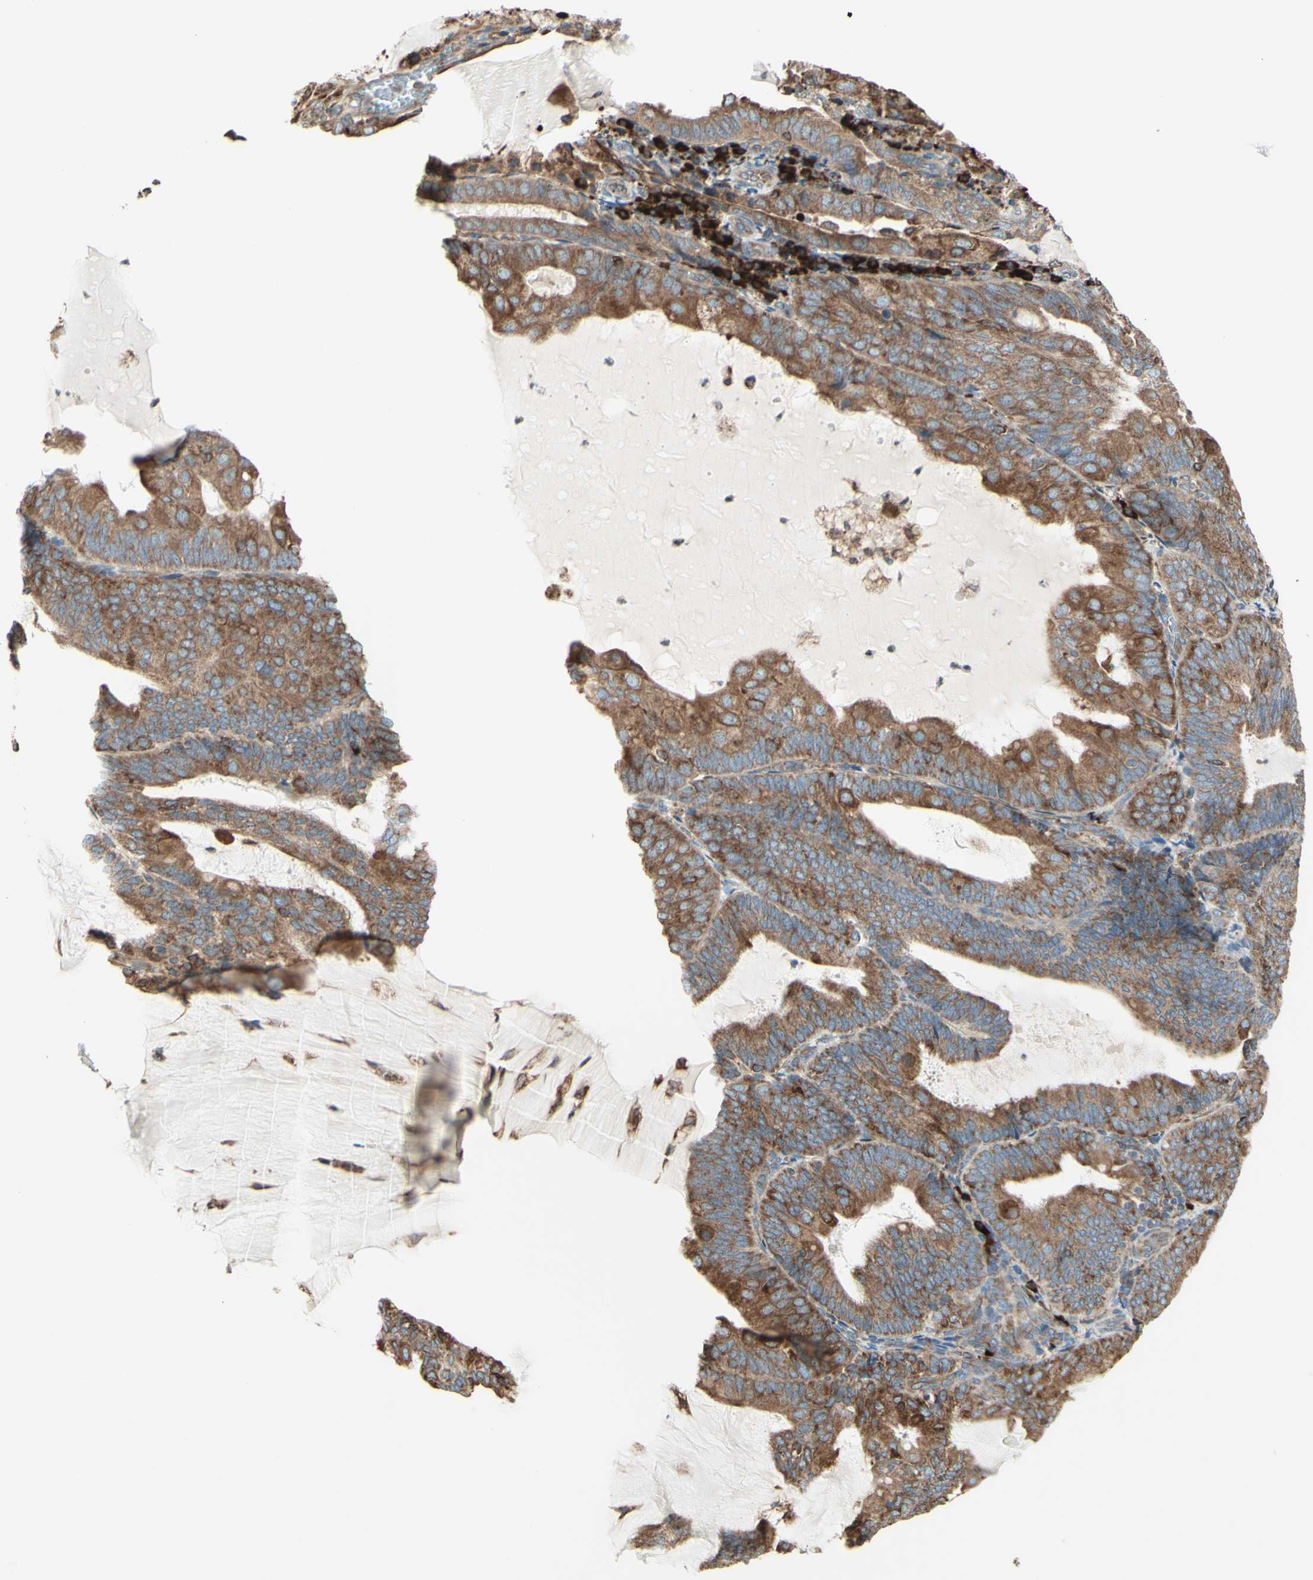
{"staining": {"intensity": "moderate", "quantity": ">75%", "location": "cytoplasmic/membranous"}, "tissue": "endometrial cancer", "cell_type": "Tumor cells", "image_type": "cancer", "snomed": [{"axis": "morphology", "description": "Adenocarcinoma, NOS"}, {"axis": "topography", "description": "Endometrium"}], "caption": "About >75% of tumor cells in endometrial cancer display moderate cytoplasmic/membranous protein positivity as visualized by brown immunohistochemical staining.", "gene": "DNAJB11", "patient": {"sex": "female", "age": 81}}